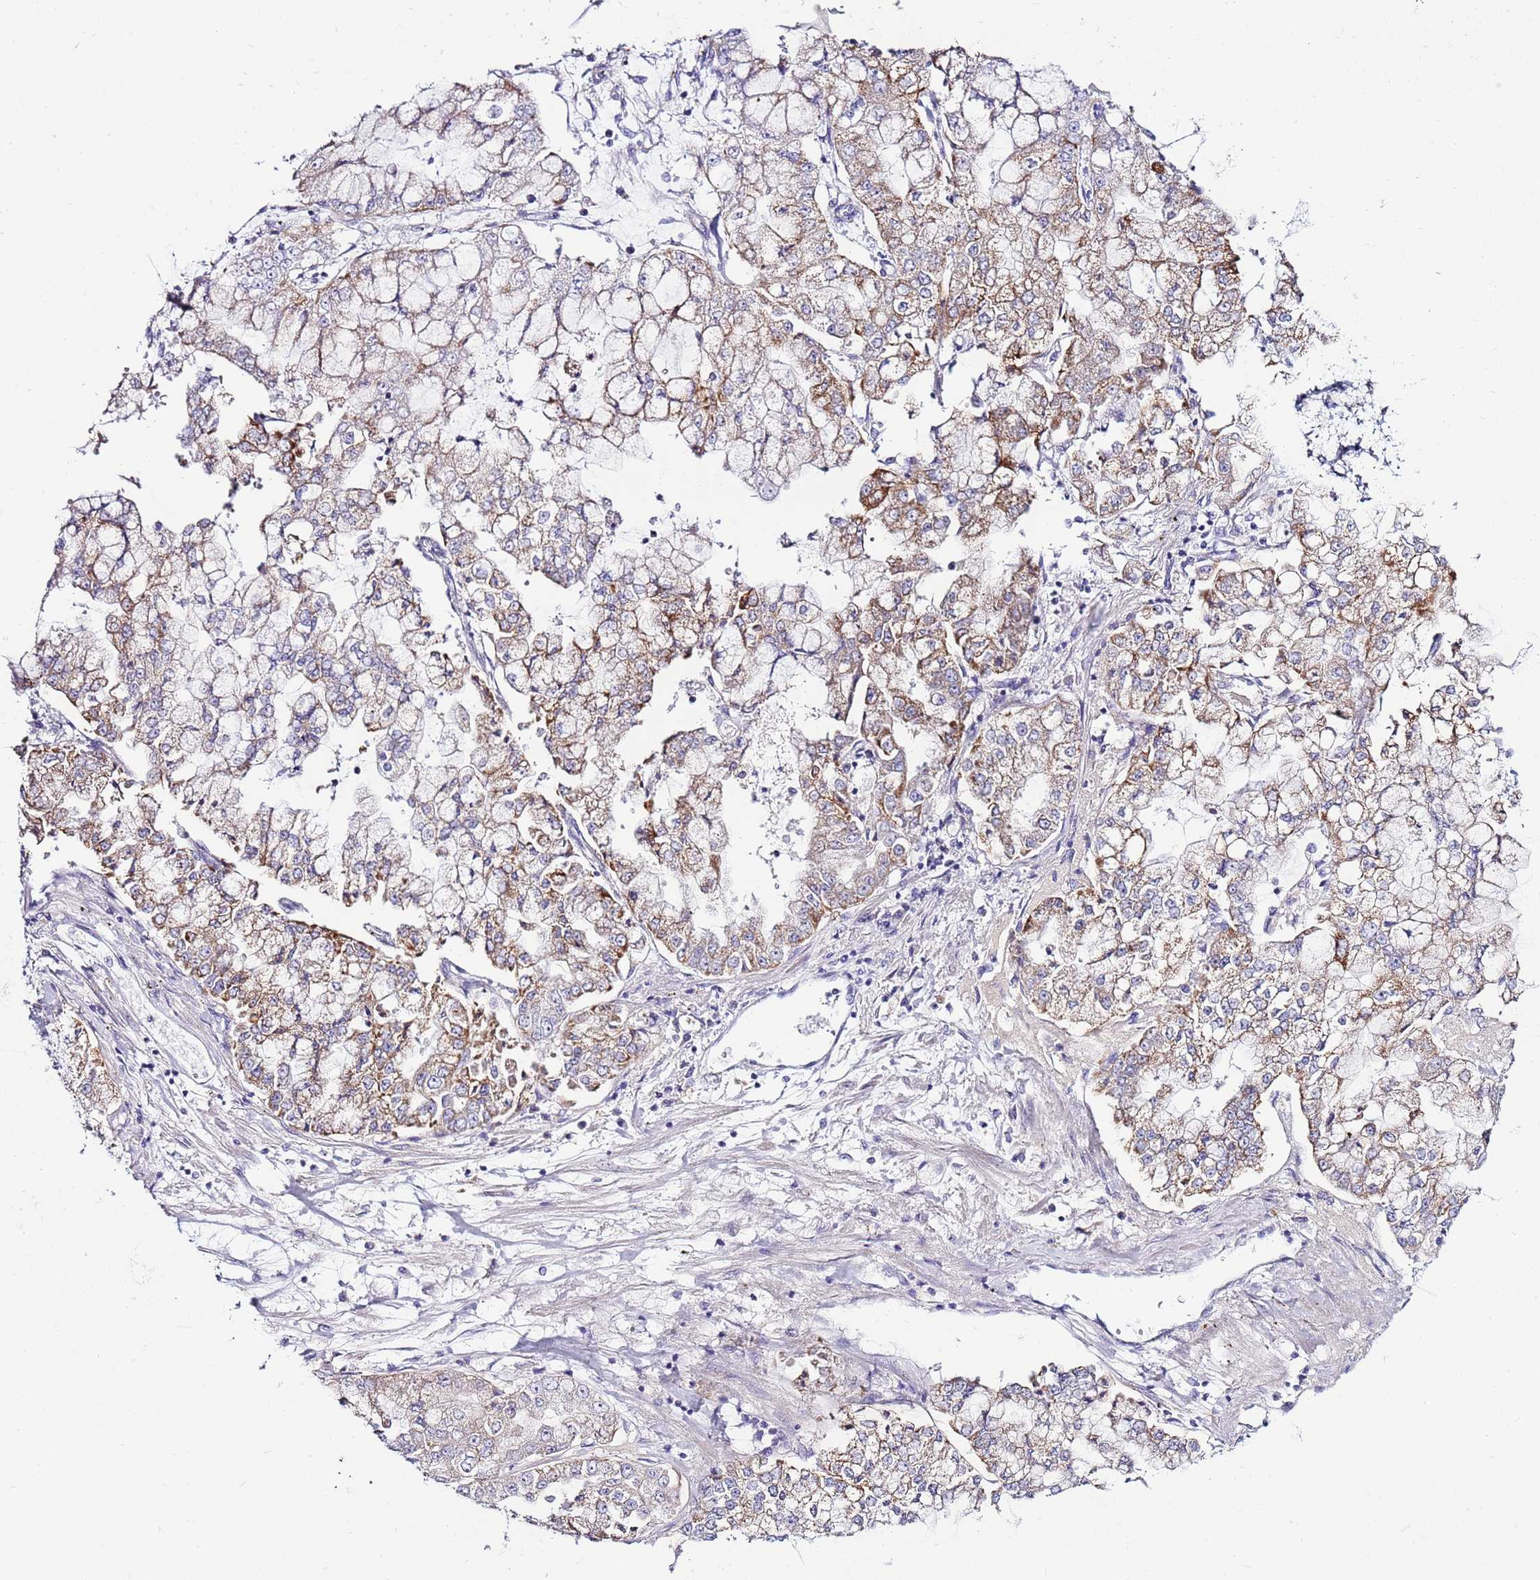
{"staining": {"intensity": "moderate", "quantity": ">75%", "location": "cytoplasmic/membranous"}, "tissue": "stomach cancer", "cell_type": "Tumor cells", "image_type": "cancer", "snomed": [{"axis": "morphology", "description": "Adenocarcinoma, NOS"}, {"axis": "topography", "description": "Stomach"}], "caption": "Brown immunohistochemical staining in human adenocarcinoma (stomach) demonstrates moderate cytoplasmic/membranous staining in about >75% of tumor cells. (IHC, brightfield microscopy, high magnification).", "gene": "IGF1R", "patient": {"sex": "male", "age": 76}}